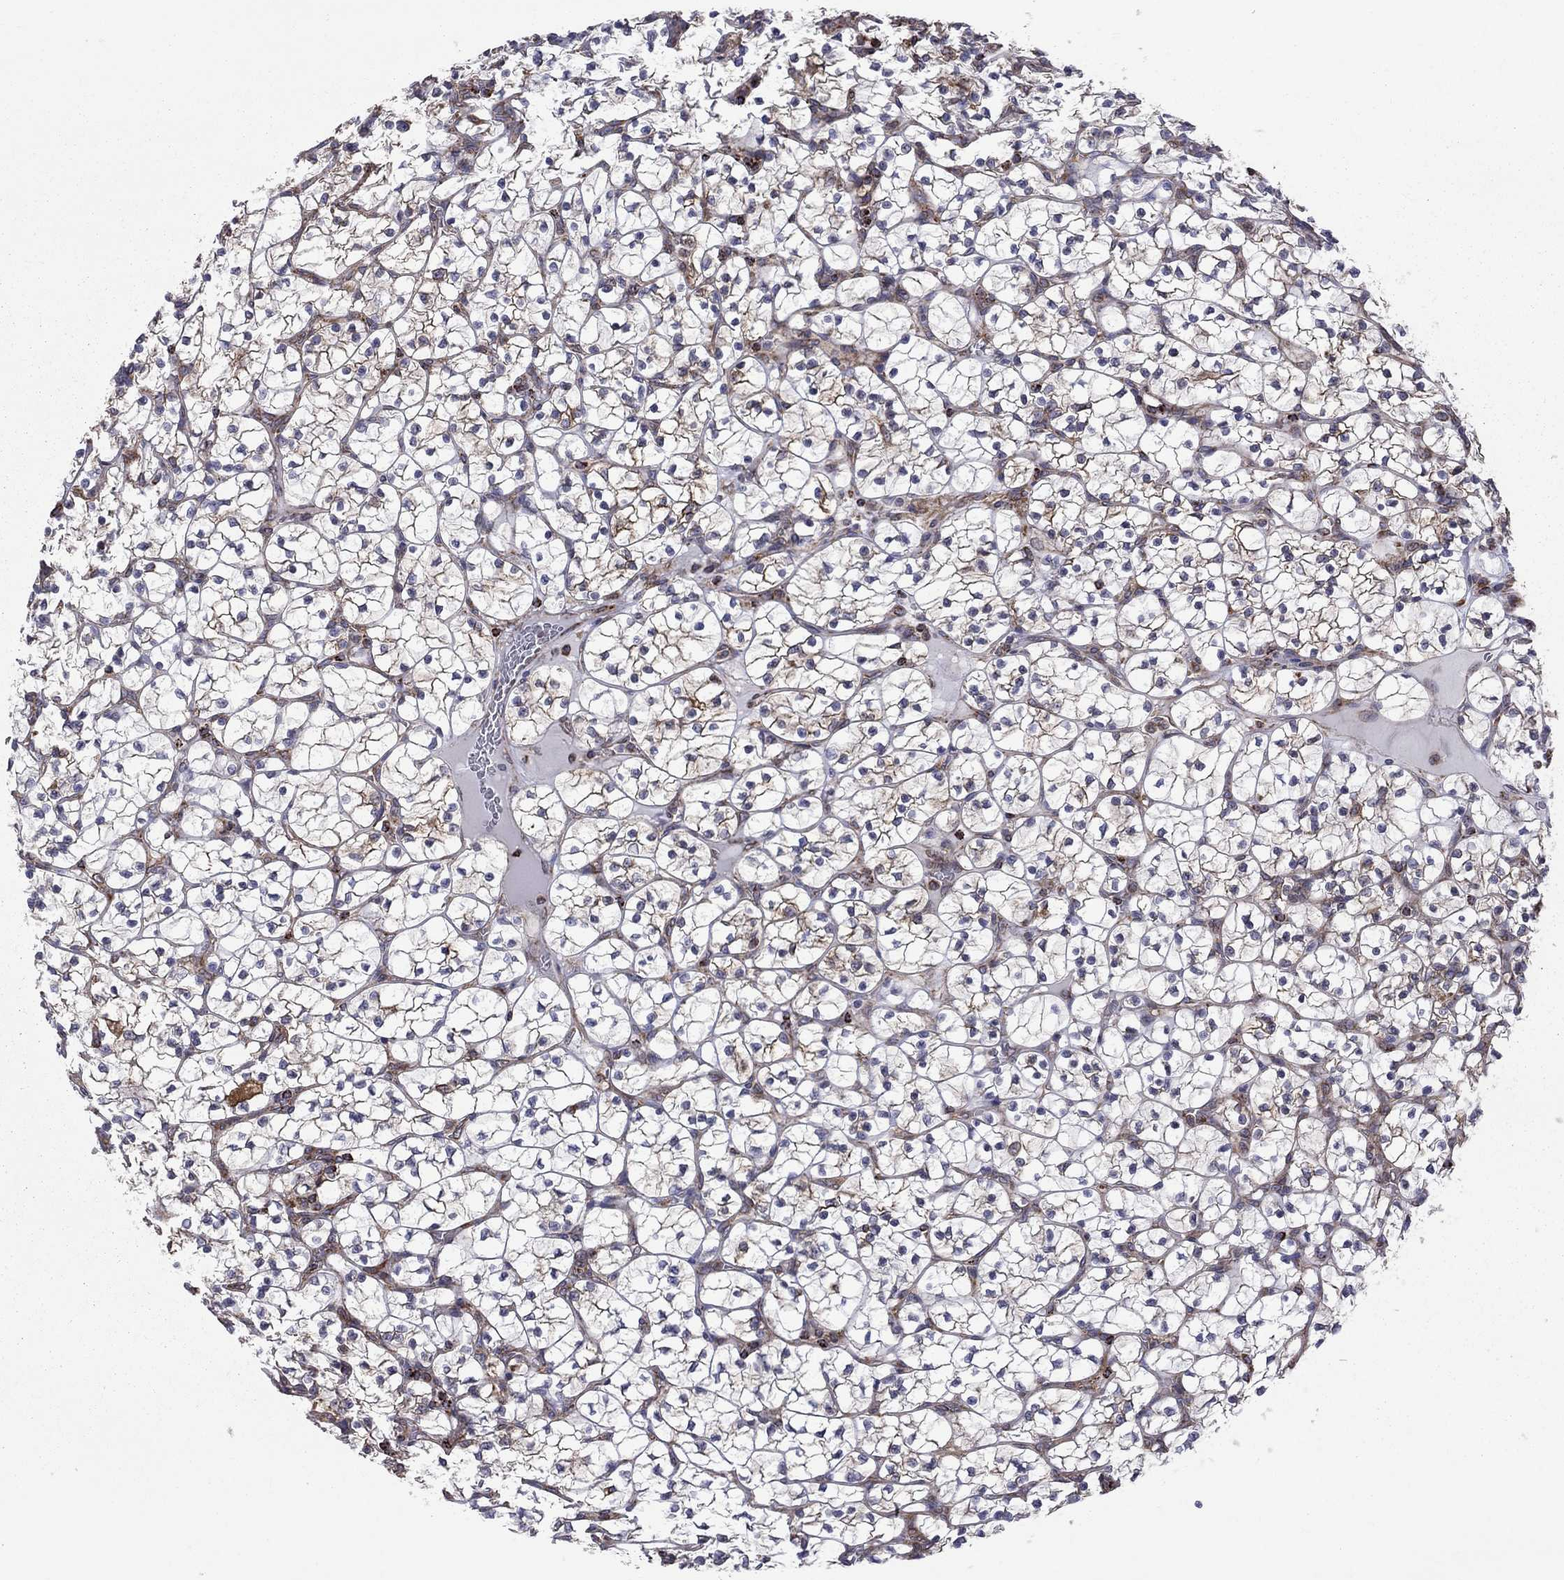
{"staining": {"intensity": "weak", "quantity": ">75%", "location": "cytoplasmic/membranous"}, "tissue": "renal cancer", "cell_type": "Tumor cells", "image_type": "cancer", "snomed": [{"axis": "morphology", "description": "Adenocarcinoma, NOS"}, {"axis": "topography", "description": "Kidney"}], "caption": "An image of renal cancer stained for a protein reveals weak cytoplasmic/membranous brown staining in tumor cells.", "gene": "CLPTM1", "patient": {"sex": "female", "age": 89}}